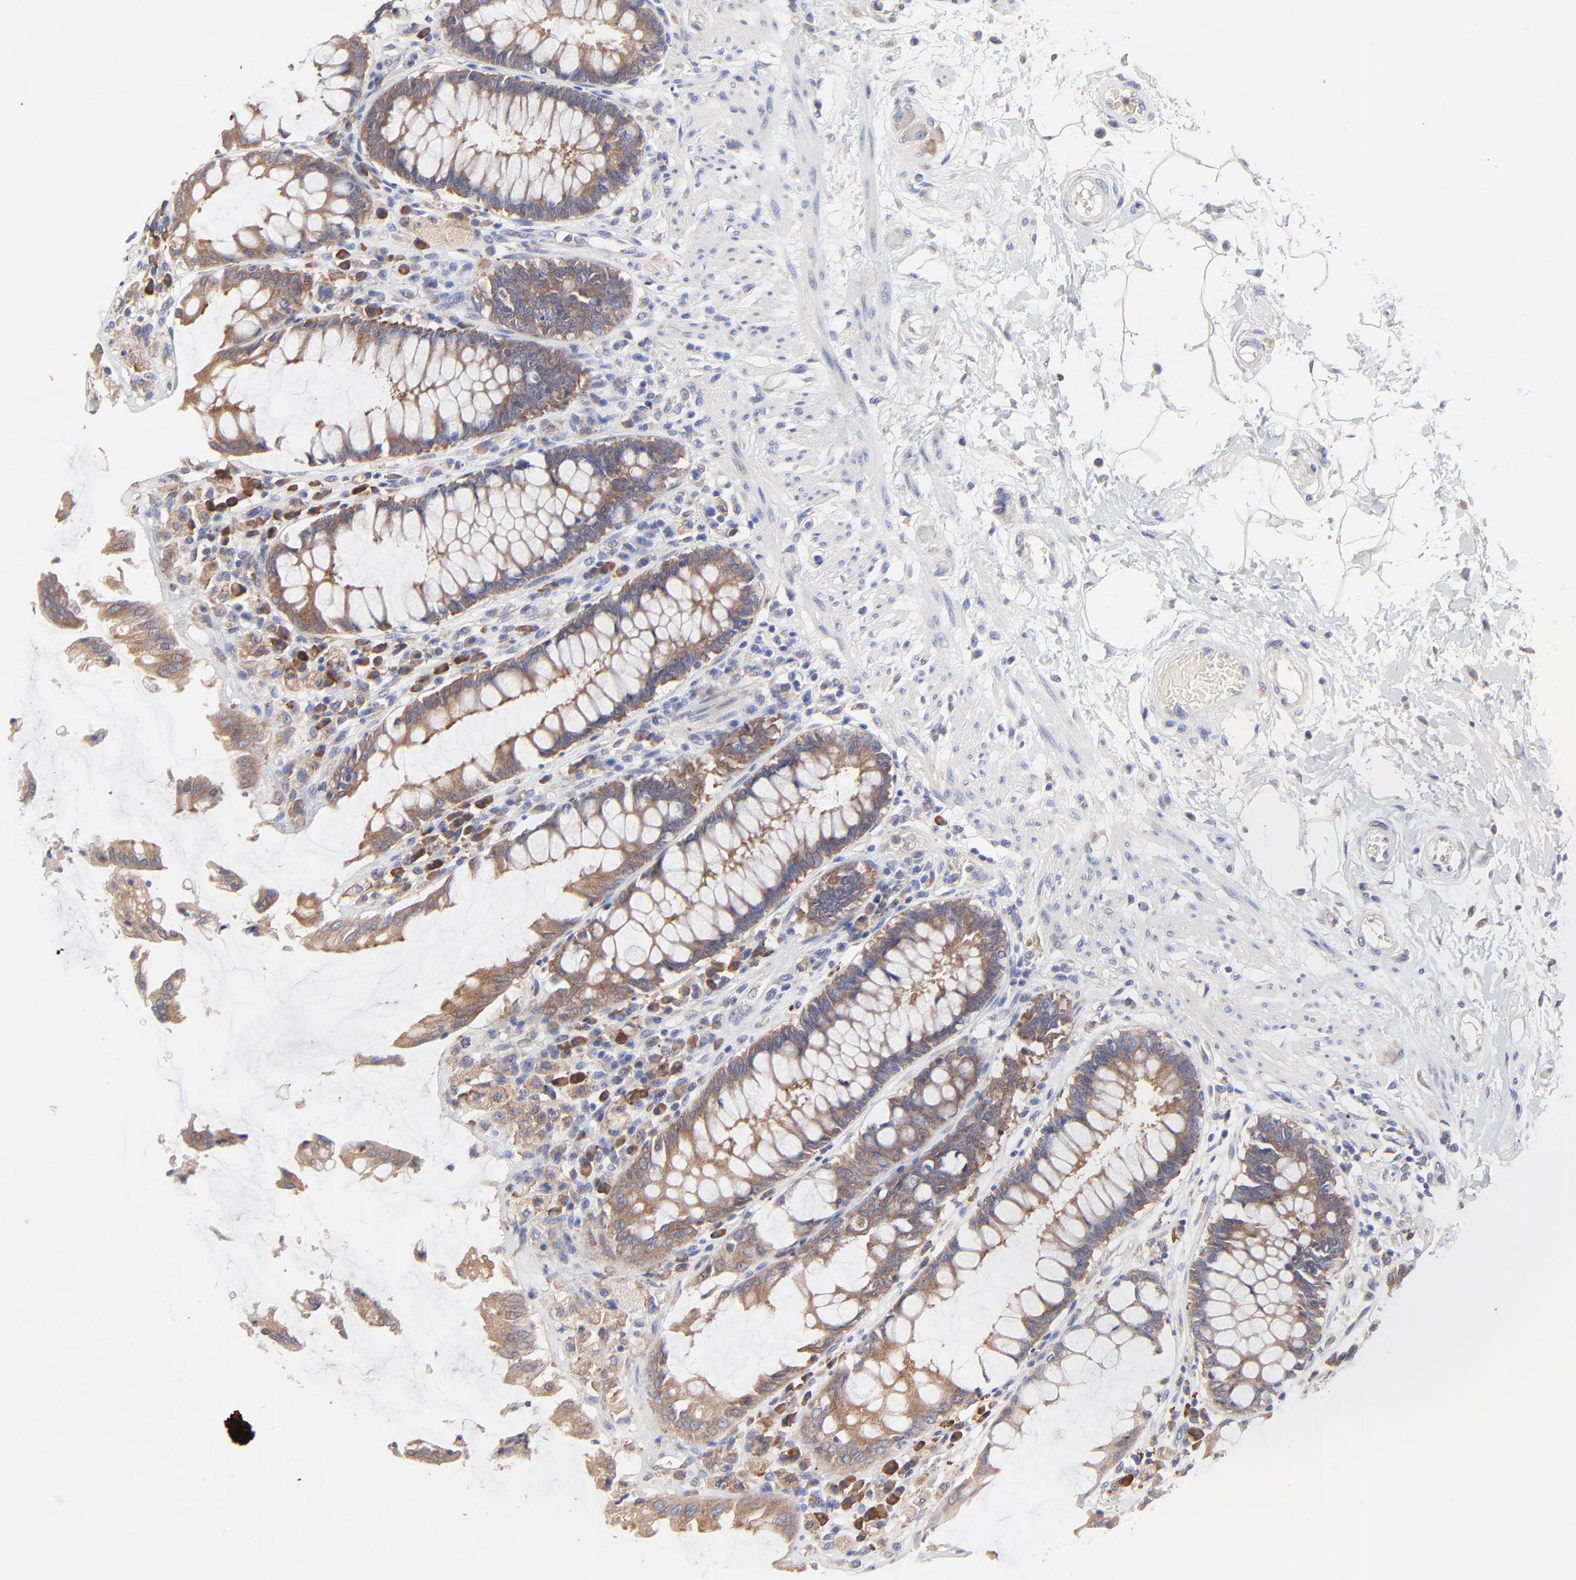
{"staining": {"intensity": "moderate", "quantity": ">75%", "location": "cytoplasmic/membranous"}, "tissue": "rectum", "cell_type": "Glandular cells", "image_type": "normal", "snomed": [{"axis": "morphology", "description": "Normal tissue, NOS"}, {"axis": "topography", "description": "Rectum"}], "caption": "Immunohistochemistry (IHC) (DAB (3,3'-diaminobenzidine)) staining of normal rectum shows moderate cytoplasmic/membranous protein expression in approximately >75% of glandular cells.", "gene": "PPFIBP2", "patient": {"sex": "female", "age": 46}}